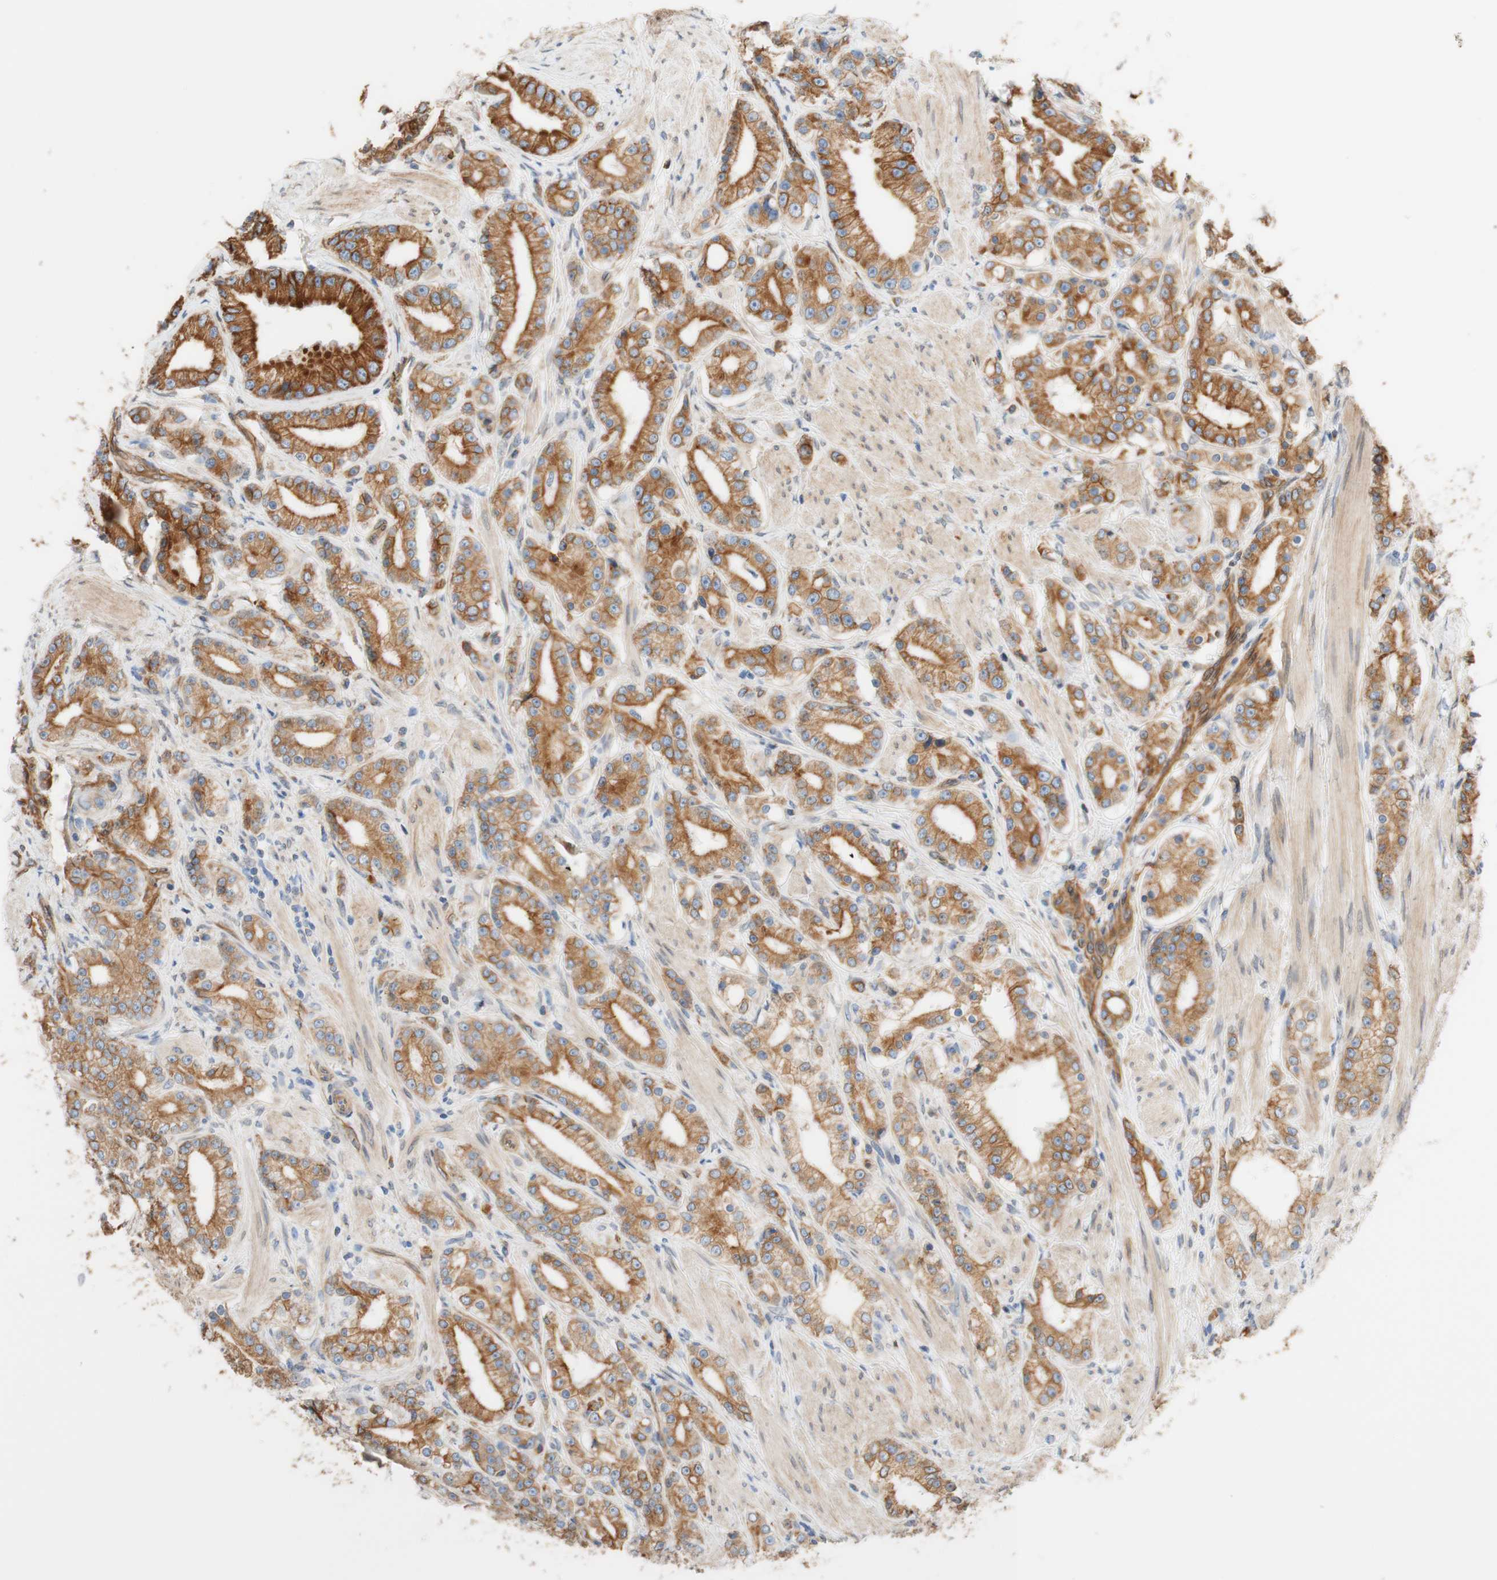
{"staining": {"intensity": "moderate", "quantity": ">75%", "location": "cytoplasmic/membranous"}, "tissue": "prostate cancer", "cell_type": "Tumor cells", "image_type": "cancer", "snomed": [{"axis": "morphology", "description": "Adenocarcinoma, Low grade"}, {"axis": "topography", "description": "Prostate"}], "caption": "A micrograph showing moderate cytoplasmic/membranous positivity in approximately >75% of tumor cells in adenocarcinoma (low-grade) (prostate), as visualized by brown immunohistochemical staining.", "gene": "ENDOD1", "patient": {"sex": "male", "age": 63}}